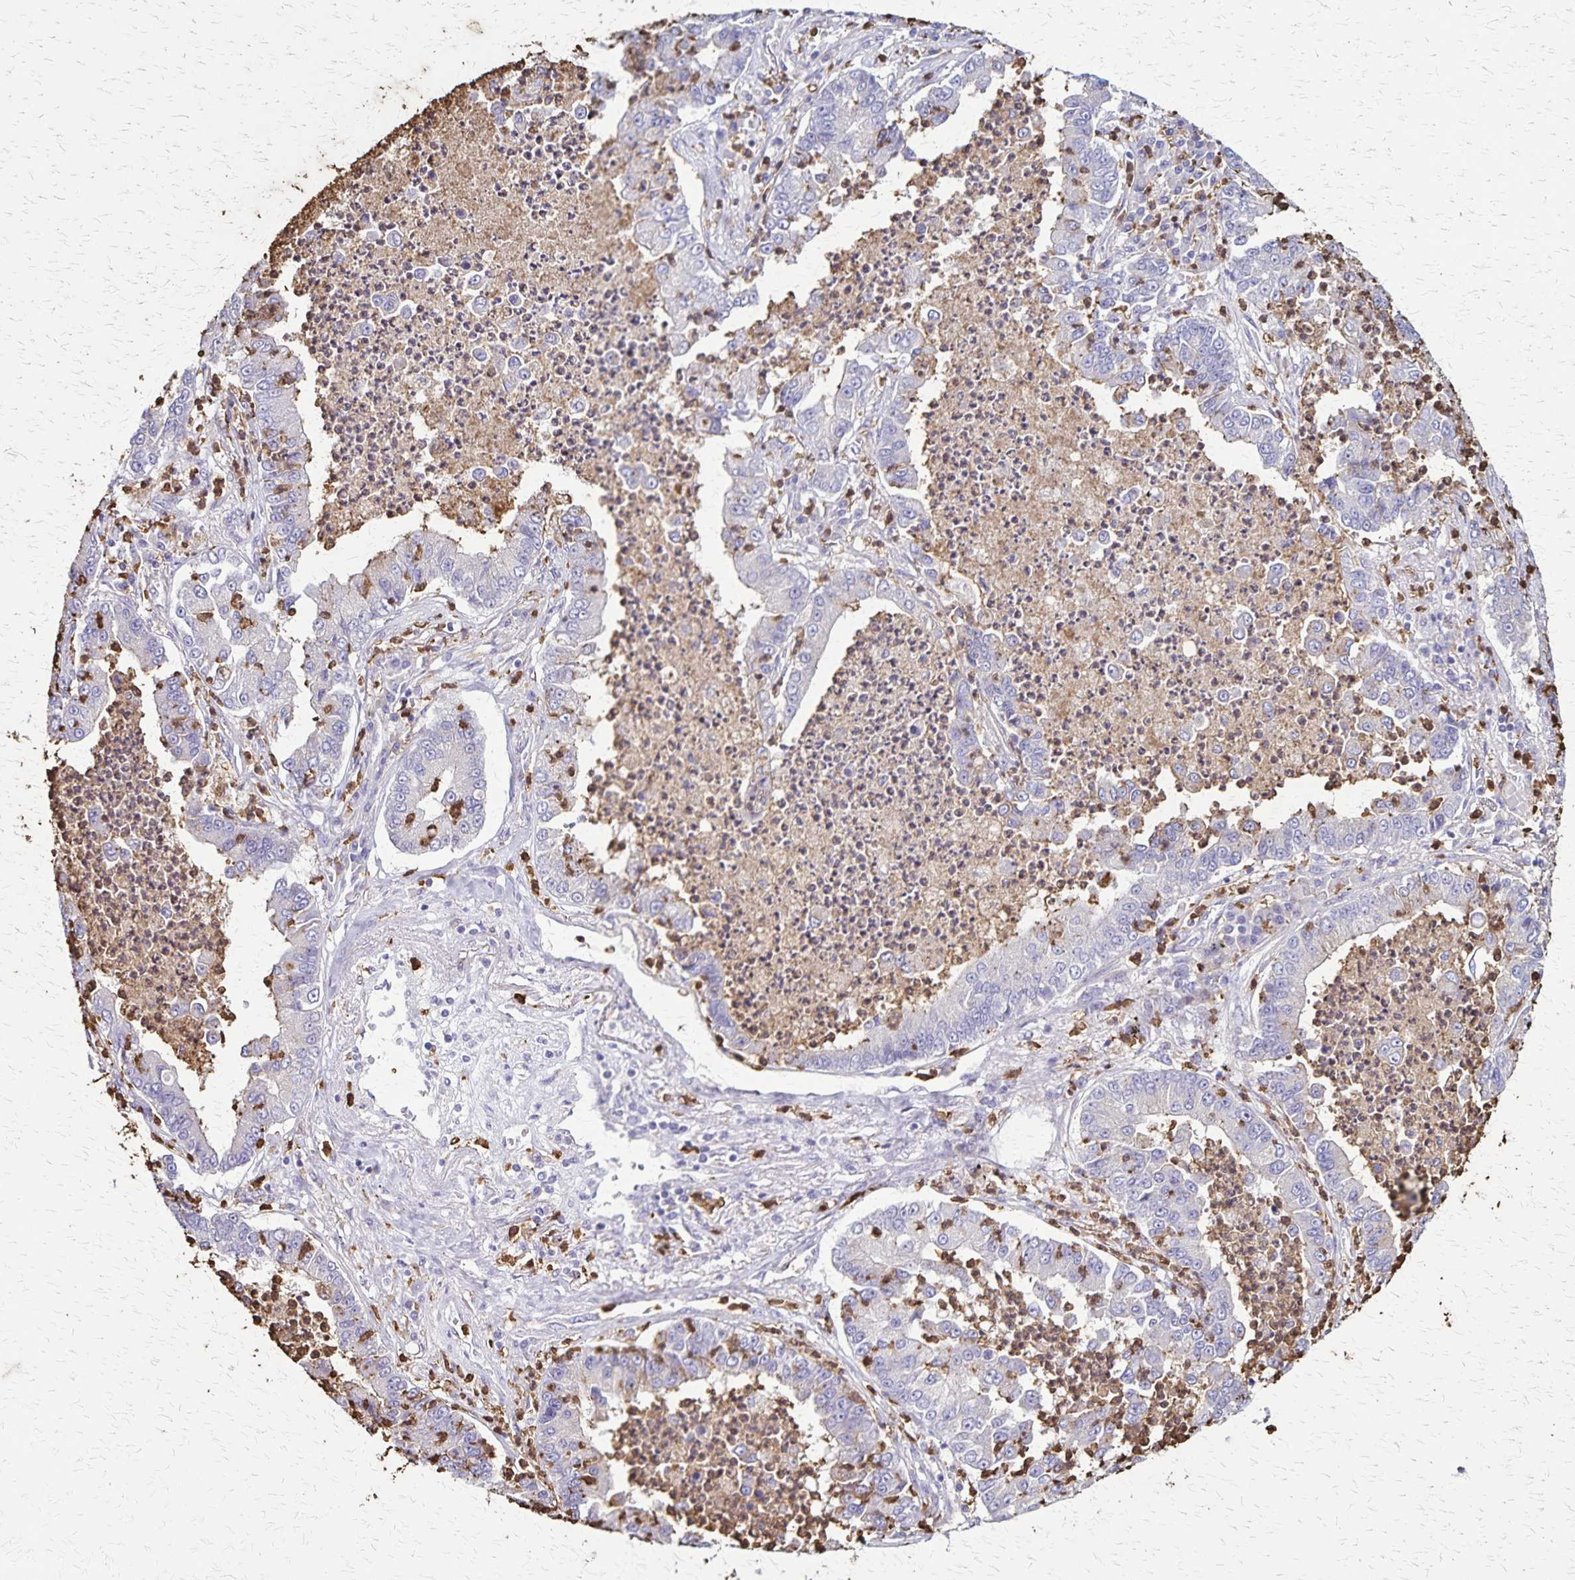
{"staining": {"intensity": "negative", "quantity": "none", "location": "none"}, "tissue": "lung cancer", "cell_type": "Tumor cells", "image_type": "cancer", "snomed": [{"axis": "morphology", "description": "Adenocarcinoma, NOS"}, {"axis": "topography", "description": "Lung"}], "caption": "The immunohistochemistry photomicrograph has no significant positivity in tumor cells of lung adenocarcinoma tissue. (DAB (3,3'-diaminobenzidine) immunohistochemistry (IHC) with hematoxylin counter stain).", "gene": "ULBP3", "patient": {"sex": "female", "age": 57}}